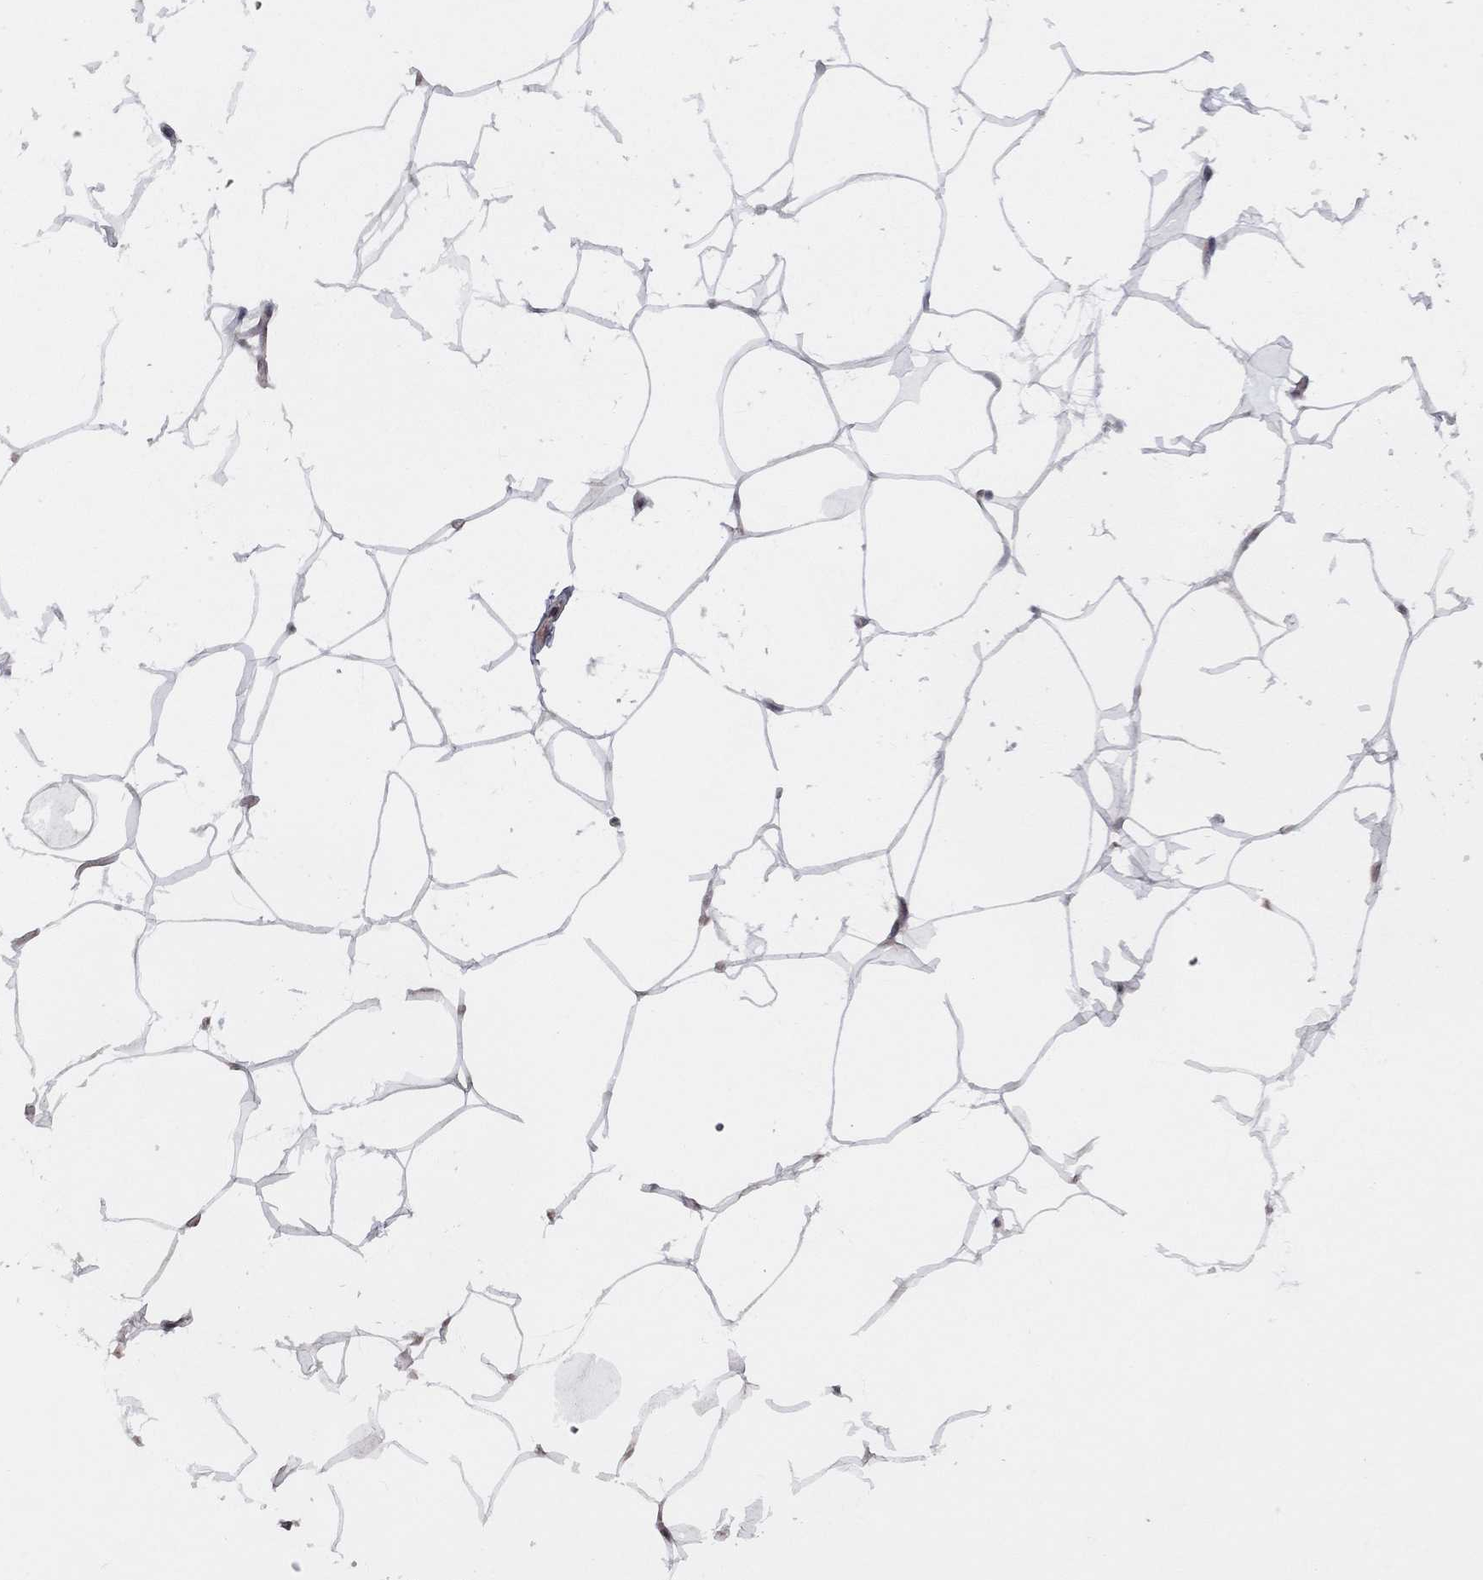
{"staining": {"intensity": "negative", "quantity": "none", "location": "none"}, "tissue": "breast", "cell_type": "Adipocytes", "image_type": "normal", "snomed": [{"axis": "morphology", "description": "Normal tissue, NOS"}, {"axis": "topography", "description": "Breast"}], "caption": "An immunohistochemistry micrograph of benign breast is shown. There is no staining in adipocytes of breast.", "gene": "DUSP7", "patient": {"sex": "female", "age": 32}}